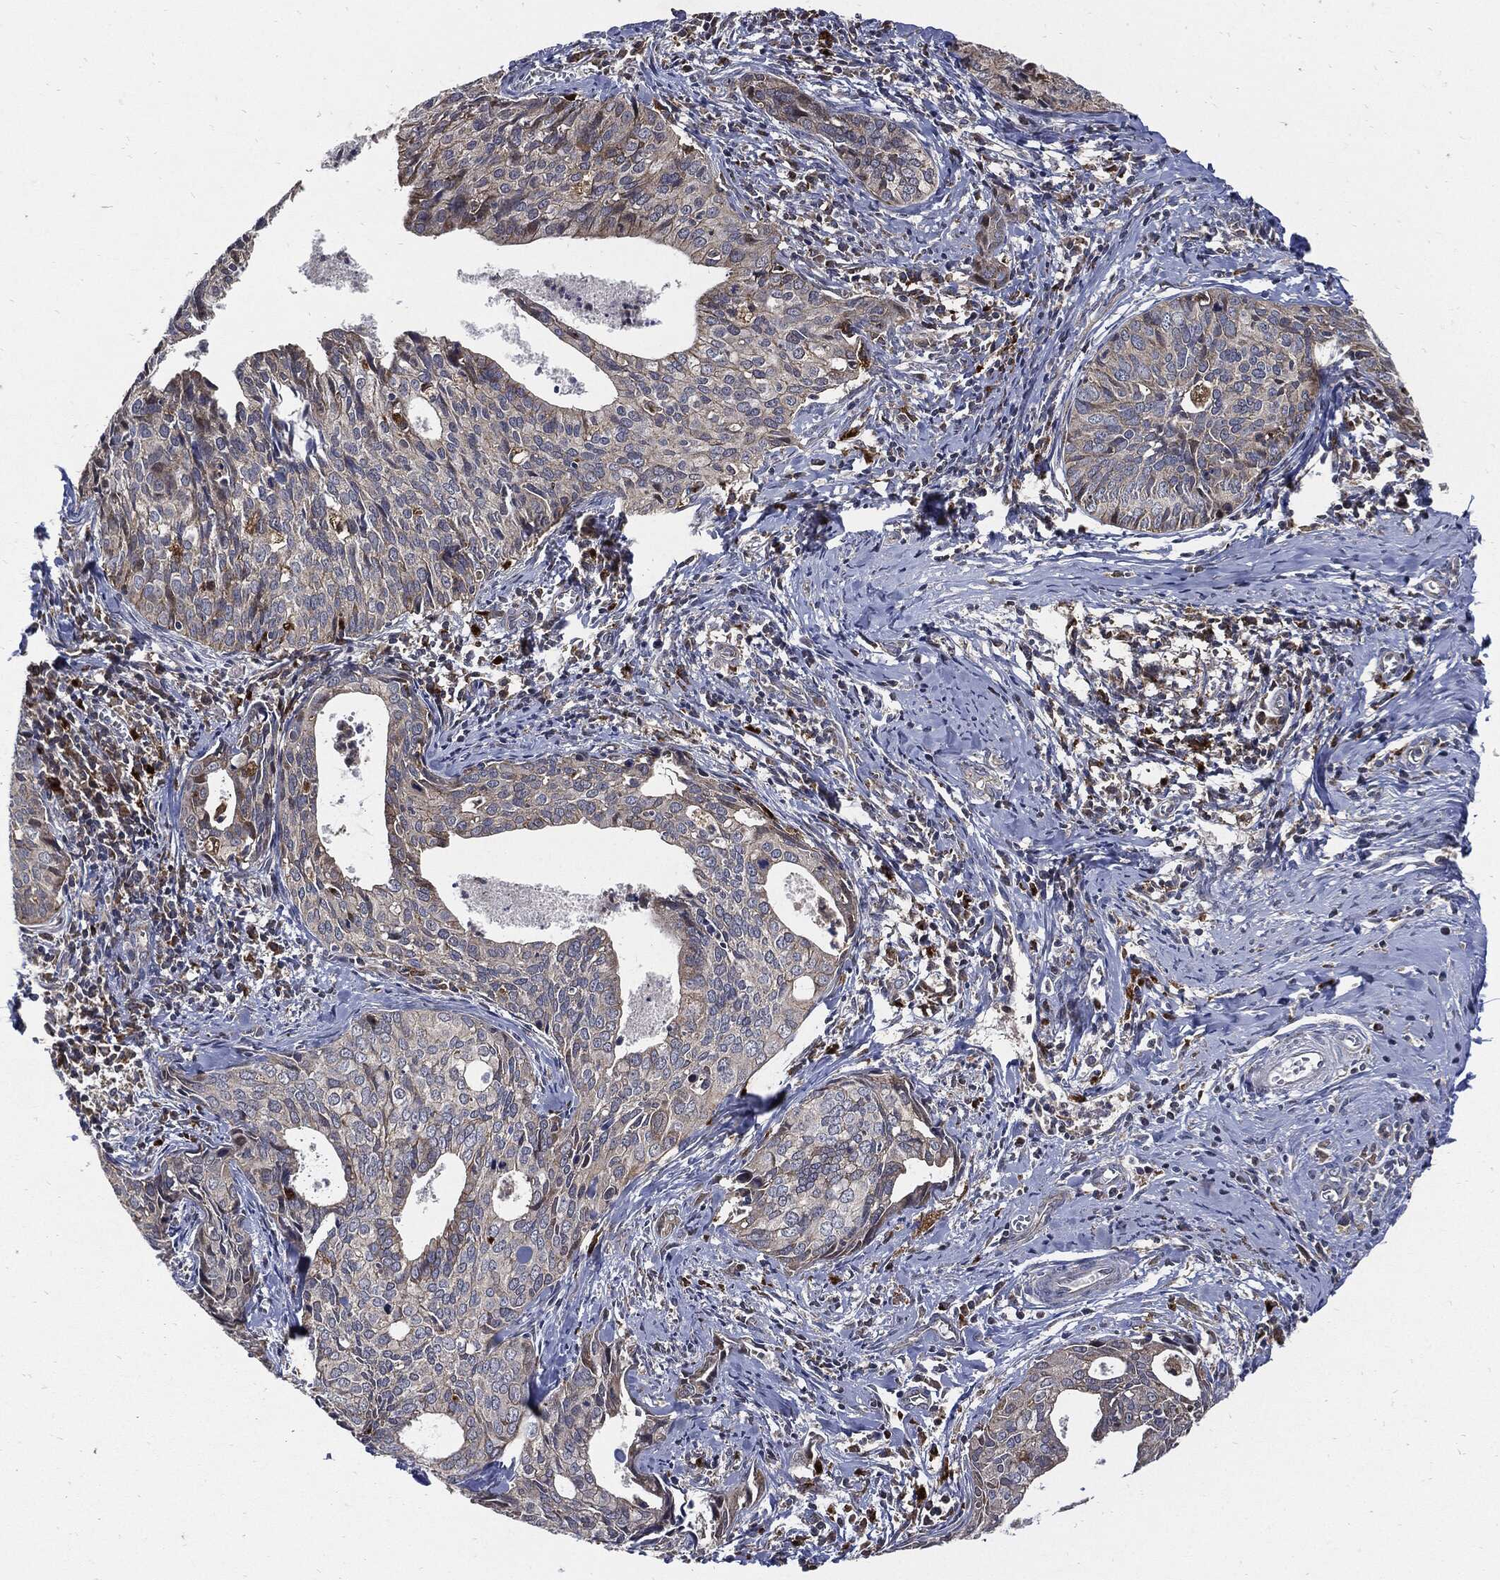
{"staining": {"intensity": "negative", "quantity": "none", "location": "none"}, "tissue": "cervical cancer", "cell_type": "Tumor cells", "image_type": "cancer", "snomed": [{"axis": "morphology", "description": "Squamous cell carcinoma, NOS"}, {"axis": "topography", "description": "Cervix"}], "caption": "A histopathology image of squamous cell carcinoma (cervical) stained for a protein reveals no brown staining in tumor cells. (DAB (3,3'-diaminobenzidine) IHC visualized using brightfield microscopy, high magnification).", "gene": "SLC31A2", "patient": {"sex": "female", "age": 29}}